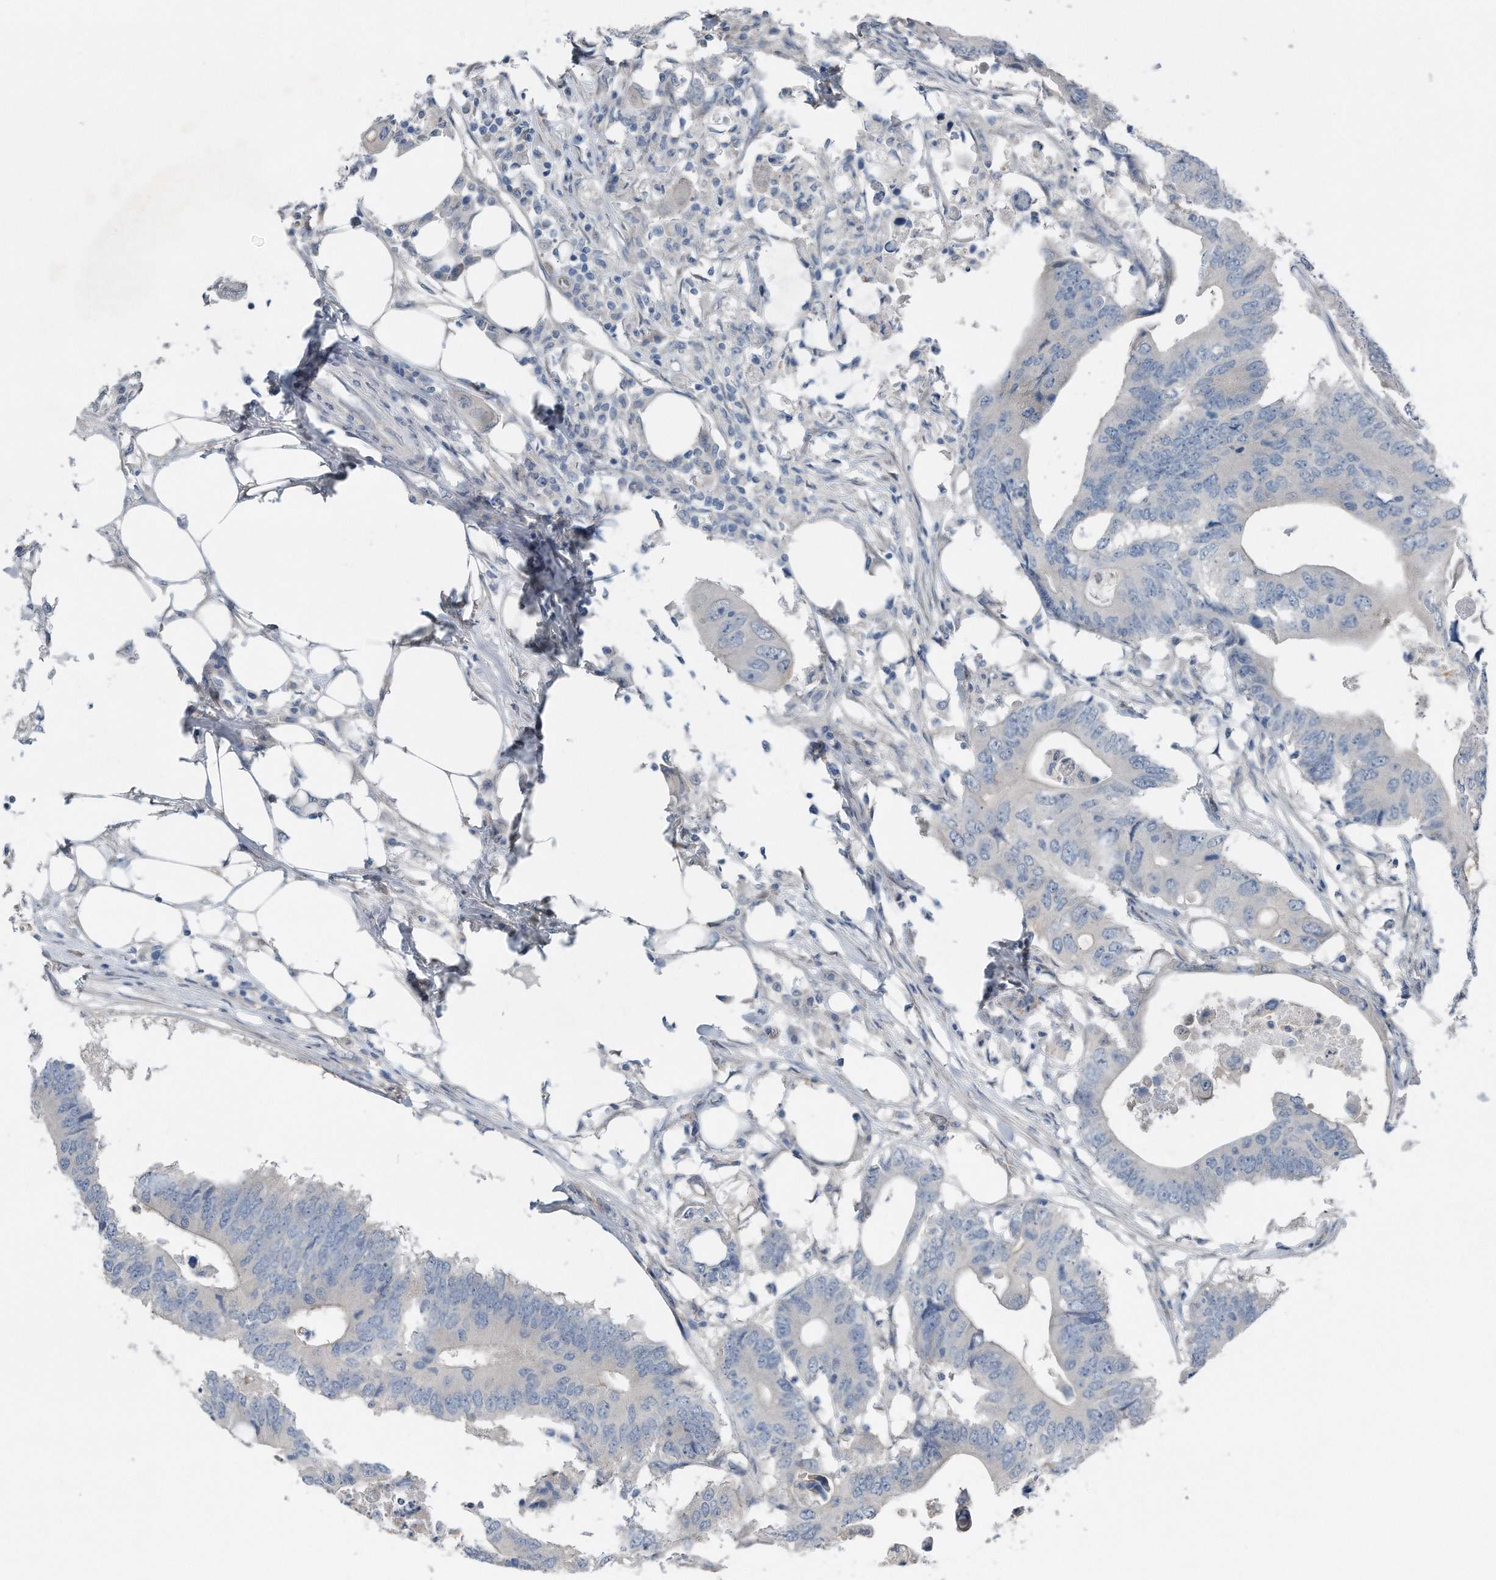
{"staining": {"intensity": "negative", "quantity": "none", "location": "none"}, "tissue": "colorectal cancer", "cell_type": "Tumor cells", "image_type": "cancer", "snomed": [{"axis": "morphology", "description": "Adenocarcinoma, NOS"}, {"axis": "topography", "description": "Colon"}], "caption": "DAB (3,3'-diaminobenzidine) immunohistochemical staining of human colorectal adenocarcinoma exhibits no significant expression in tumor cells.", "gene": "YRDC", "patient": {"sex": "male", "age": 71}}